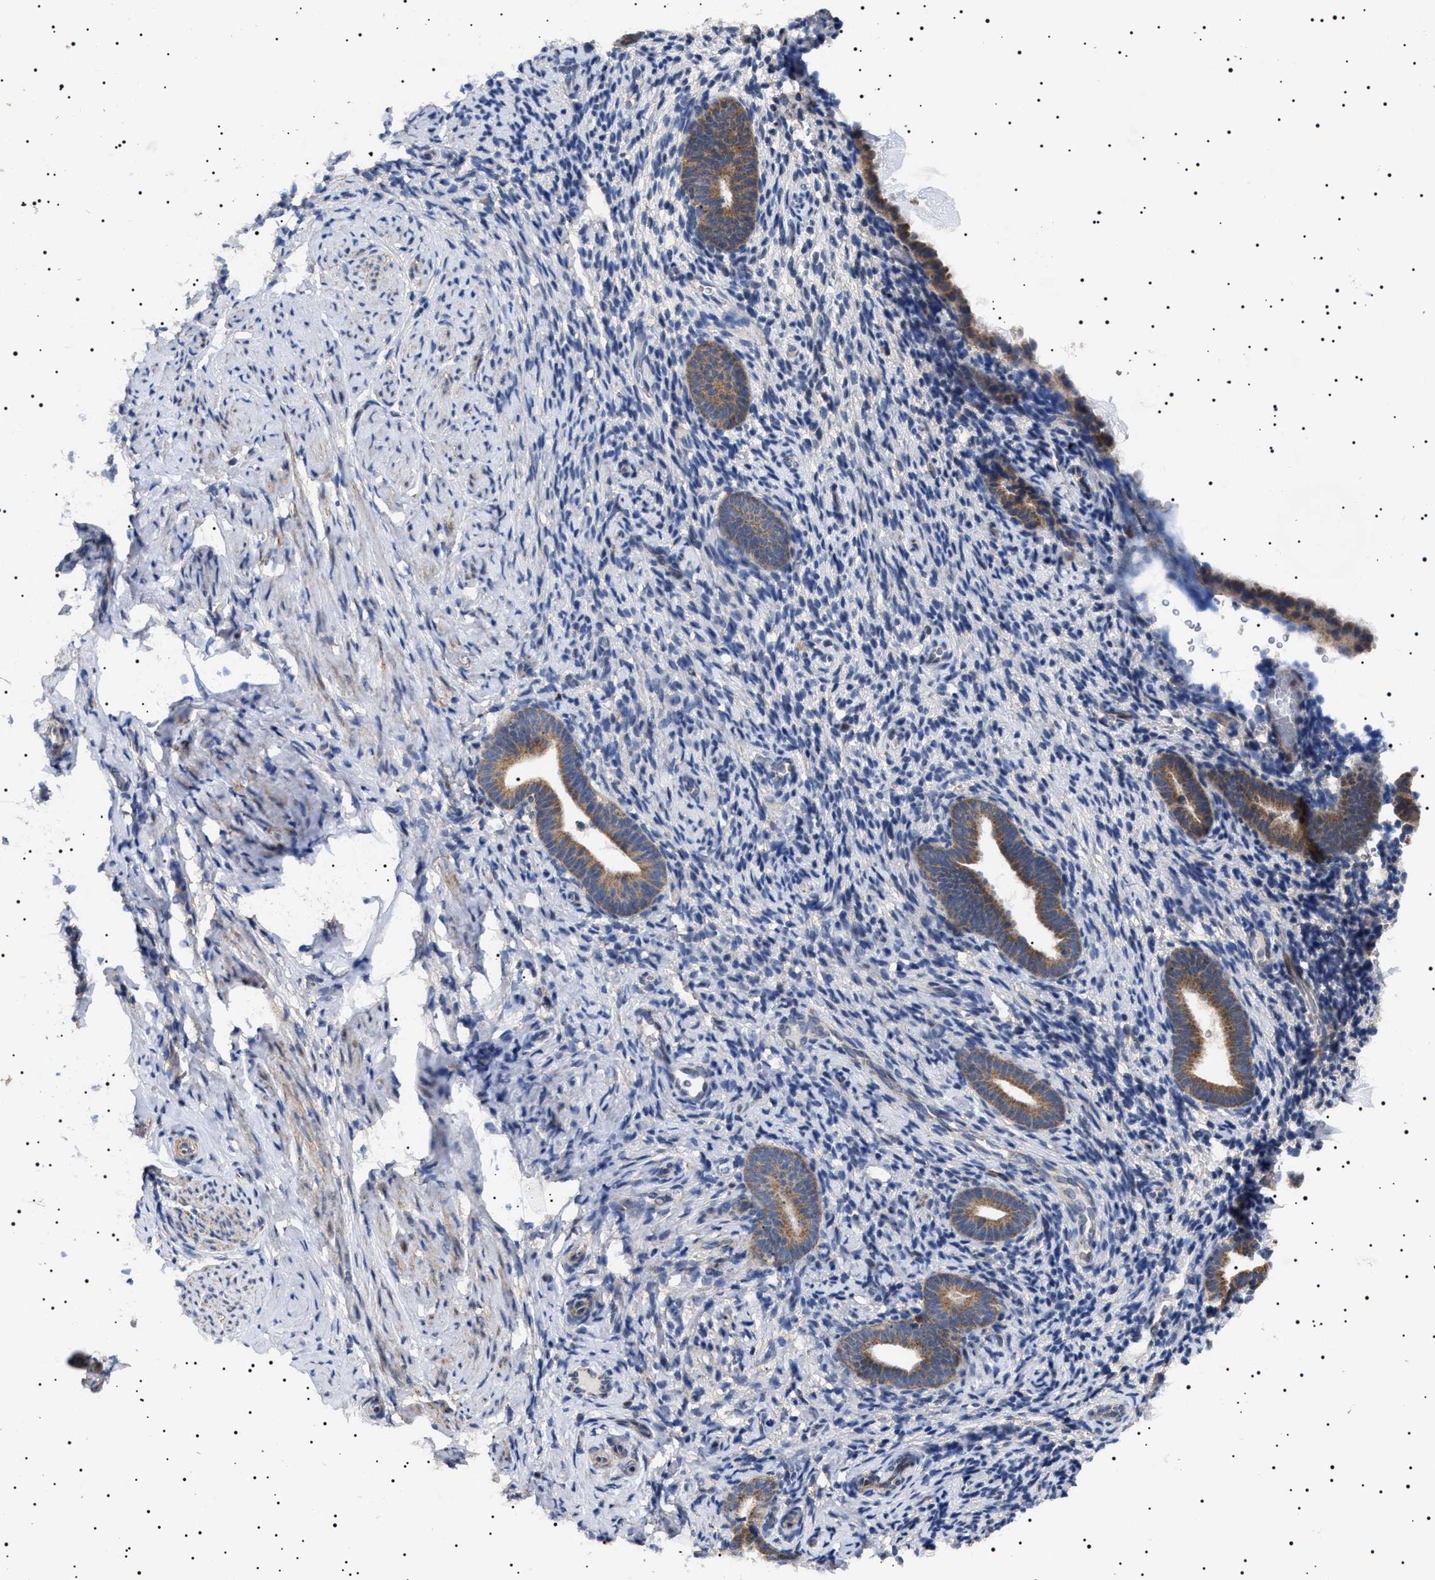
{"staining": {"intensity": "negative", "quantity": "none", "location": "none"}, "tissue": "endometrium", "cell_type": "Cells in endometrial stroma", "image_type": "normal", "snomed": [{"axis": "morphology", "description": "Normal tissue, NOS"}, {"axis": "topography", "description": "Endometrium"}], "caption": "Cells in endometrial stroma show no significant positivity in normal endometrium. Nuclei are stained in blue.", "gene": "RAB34", "patient": {"sex": "female", "age": 51}}